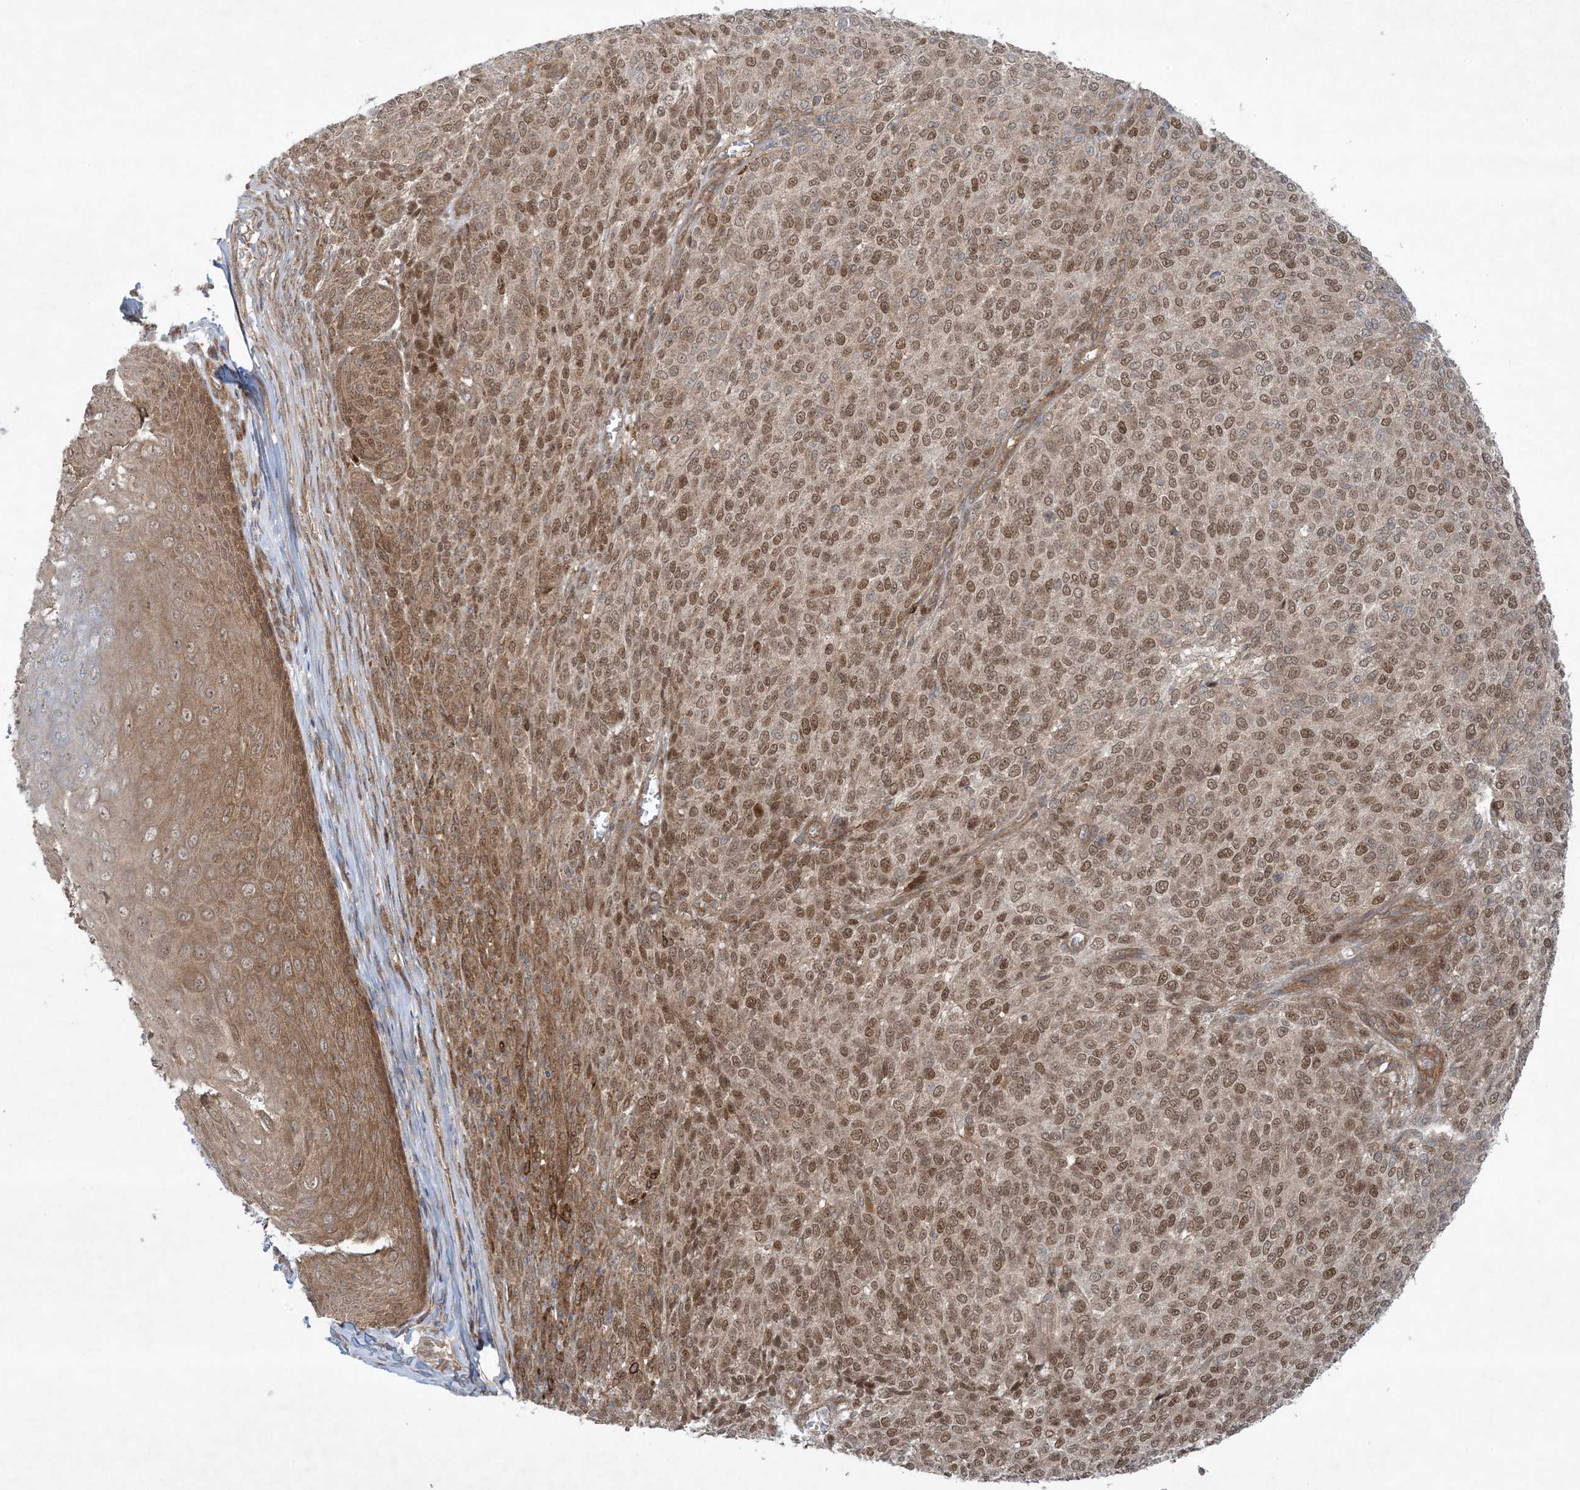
{"staining": {"intensity": "moderate", "quantity": ">75%", "location": "cytoplasmic/membranous,nuclear"}, "tissue": "melanoma", "cell_type": "Tumor cells", "image_type": "cancer", "snomed": [{"axis": "morphology", "description": "Malignant melanoma, NOS"}, {"axis": "topography", "description": "Skin"}], "caption": "Protein expression analysis of human melanoma reveals moderate cytoplasmic/membranous and nuclear staining in about >75% of tumor cells.", "gene": "STAM2", "patient": {"sex": "male", "age": 49}}